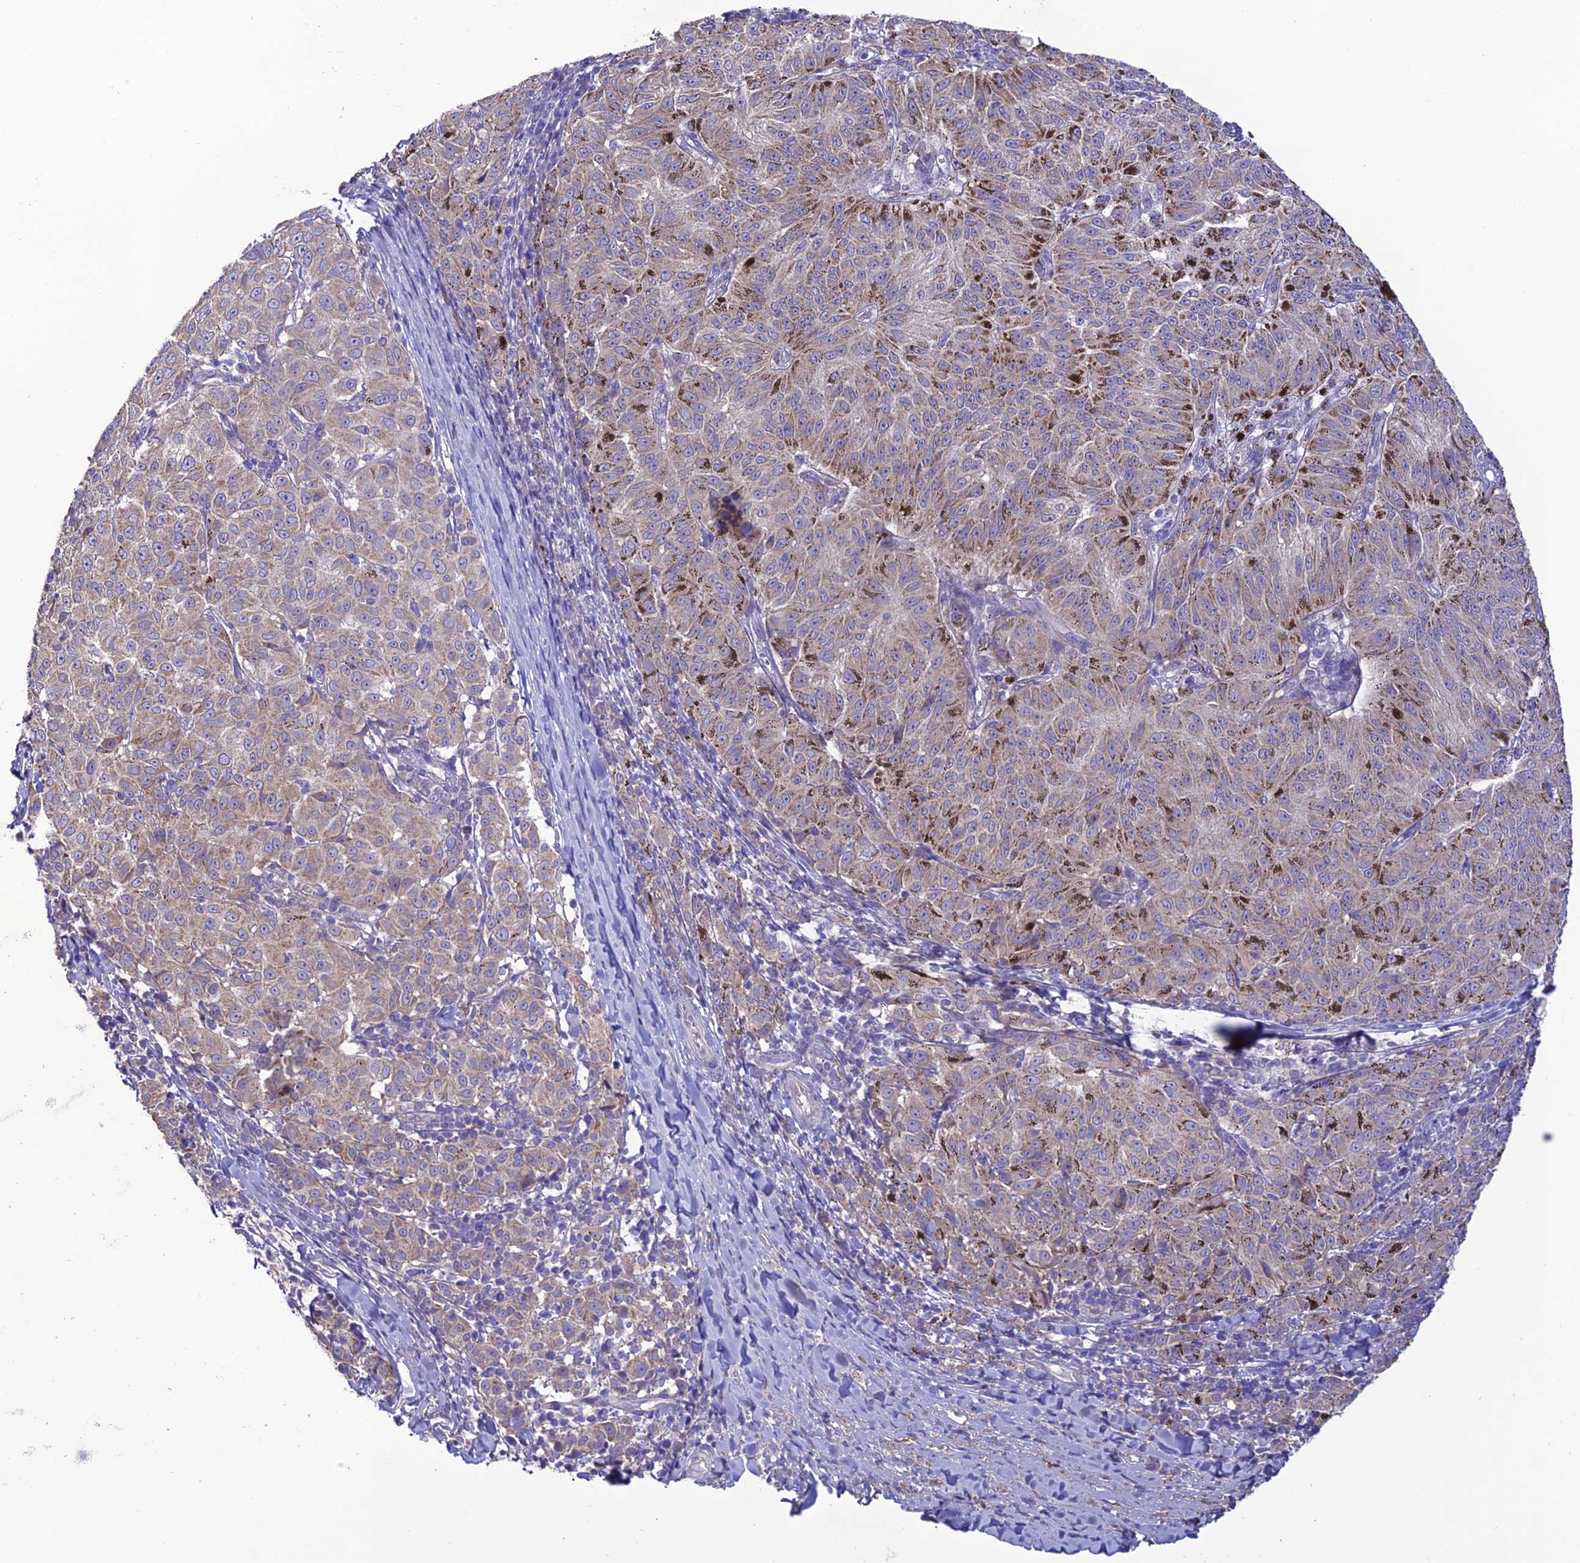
{"staining": {"intensity": "moderate", "quantity": "<25%", "location": "cytoplasmic/membranous"}, "tissue": "melanoma", "cell_type": "Tumor cells", "image_type": "cancer", "snomed": [{"axis": "morphology", "description": "Malignant melanoma, NOS"}, {"axis": "topography", "description": "Skin"}], "caption": "A histopathology image showing moderate cytoplasmic/membranous staining in about <25% of tumor cells in melanoma, as visualized by brown immunohistochemical staining.", "gene": "HOGA1", "patient": {"sex": "female", "age": 72}}